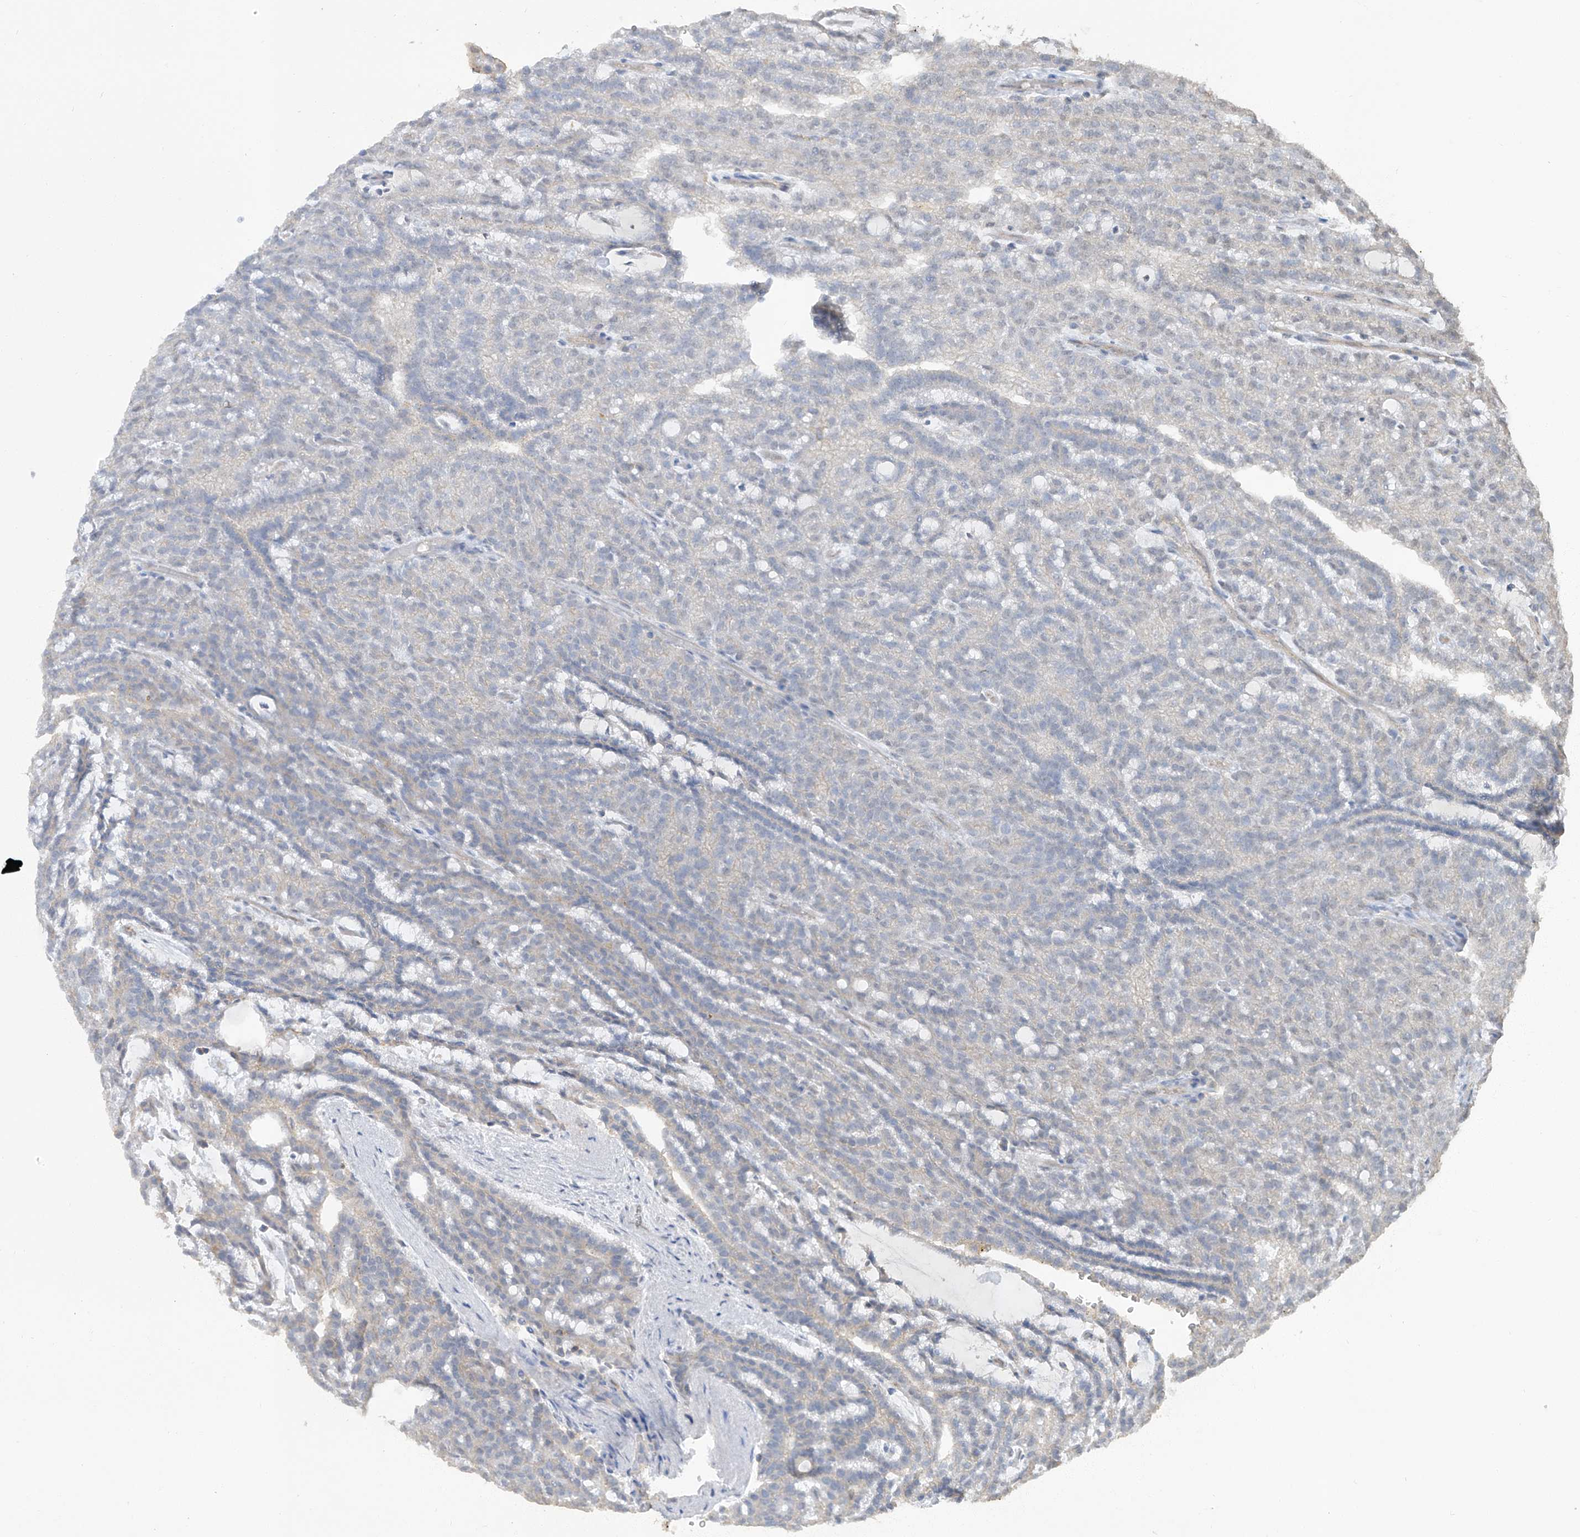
{"staining": {"intensity": "negative", "quantity": "none", "location": "none"}, "tissue": "renal cancer", "cell_type": "Tumor cells", "image_type": "cancer", "snomed": [{"axis": "morphology", "description": "Adenocarcinoma, NOS"}, {"axis": "topography", "description": "Kidney"}], "caption": "There is no significant expression in tumor cells of renal adenocarcinoma.", "gene": "HAS3", "patient": {"sex": "male", "age": 63}}